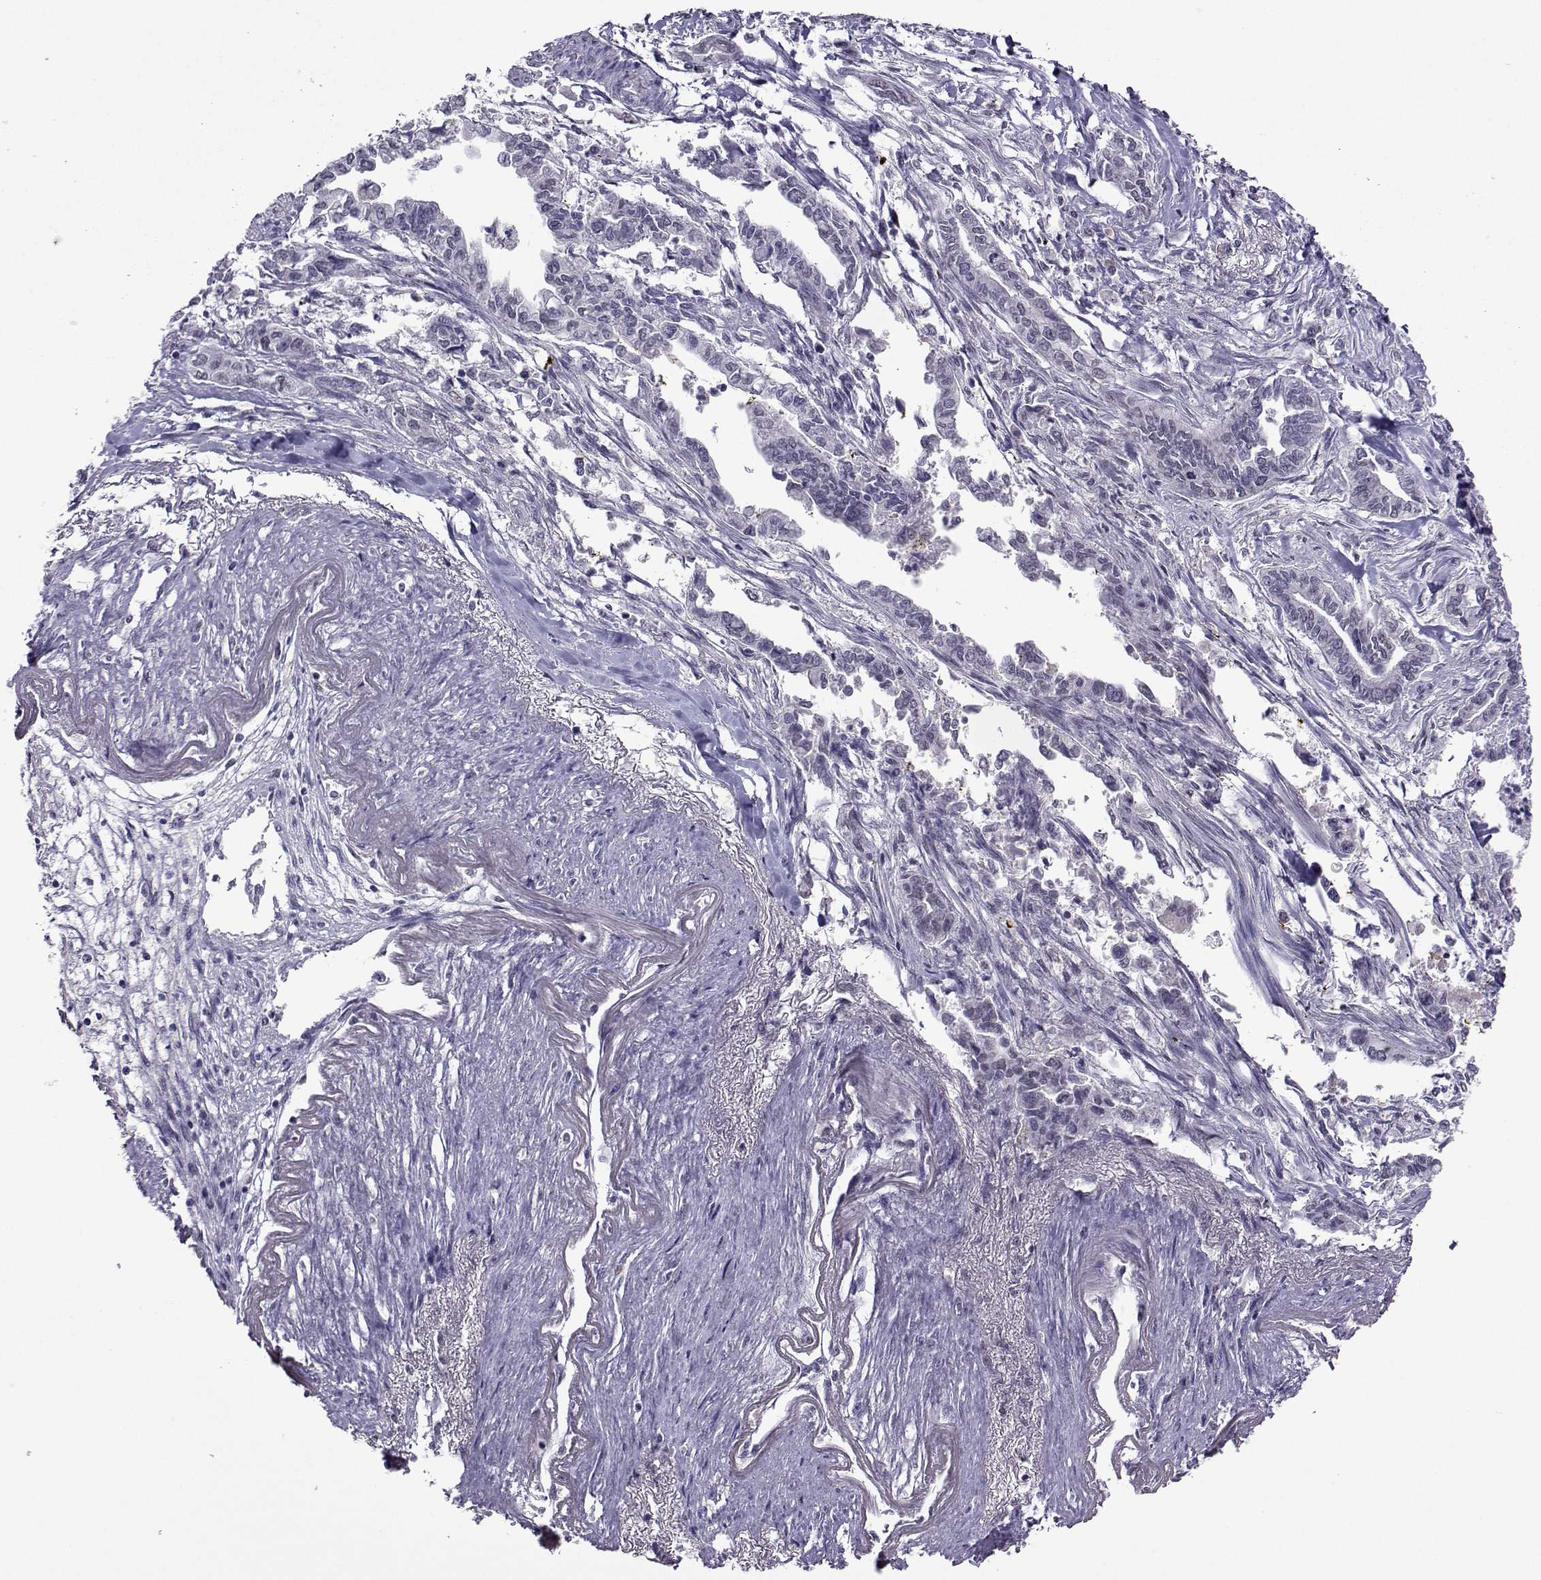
{"staining": {"intensity": "negative", "quantity": "none", "location": "none"}, "tissue": "pancreatic cancer", "cell_type": "Tumor cells", "image_type": "cancer", "snomed": [{"axis": "morphology", "description": "Adenocarcinoma, NOS"}, {"axis": "topography", "description": "Pancreas"}], "caption": "The image exhibits no staining of tumor cells in adenocarcinoma (pancreatic). Nuclei are stained in blue.", "gene": "DDX20", "patient": {"sex": "male", "age": 60}}